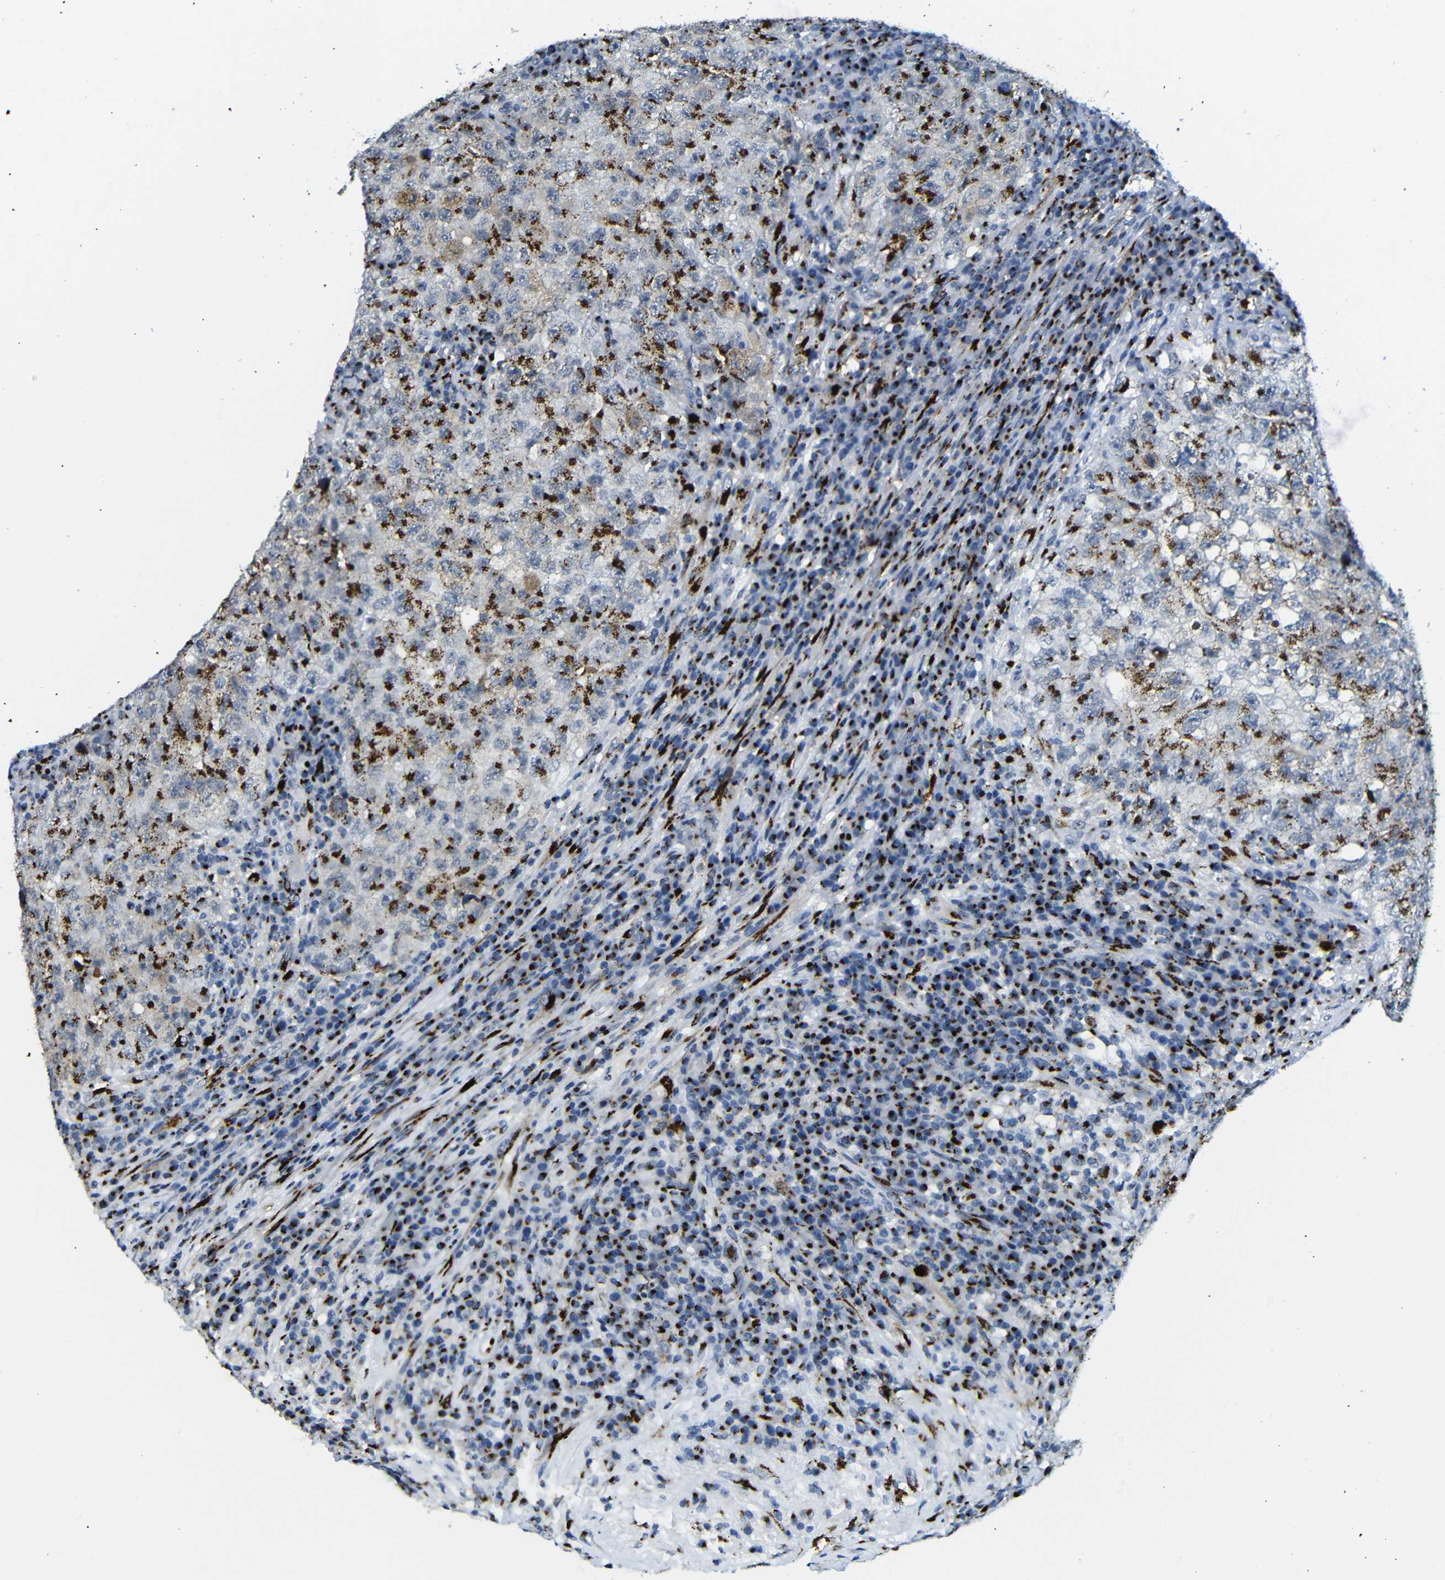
{"staining": {"intensity": "strong", "quantity": "25%-75%", "location": "cytoplasmic/membranous"}, "tissue": "testis cancer", "cell_type": "Tumor cells", "image_type": "cancer", "snomed": [{"axis": "morphology", "description": "Necrosis, NOS"}, {"axis": "morphology", "description": "Carcinoma, Embryonal, NOS"}, {"axis": "topography", "description": "Testis"}], "caption": "Human testis embryonal carcinoma stained with a protein marker displays strong staining in tumor cells.", "gene": "TGOLN2", "patient": {"sex": "male", "age": 19}}